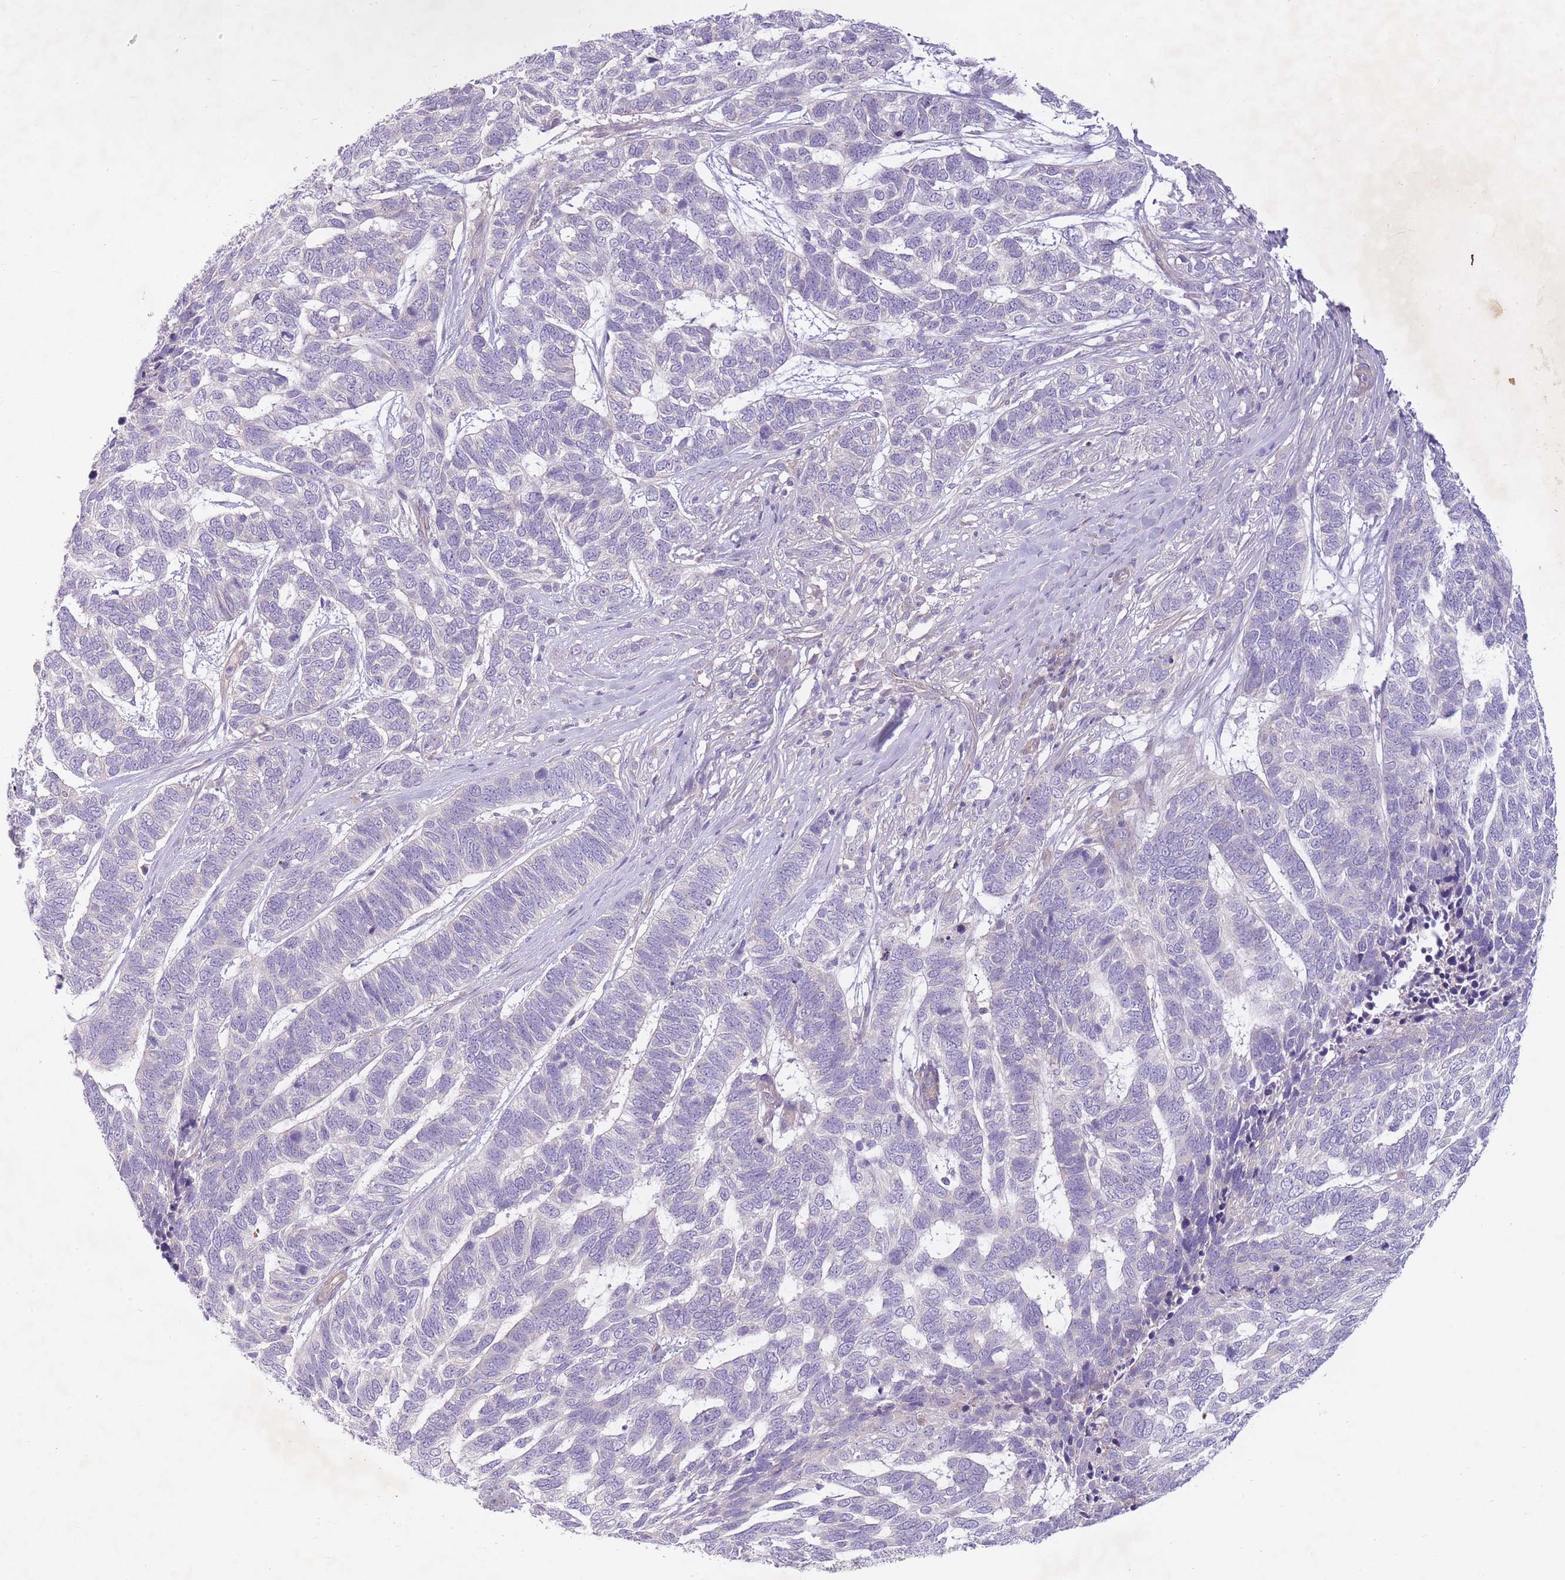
{"staining": {"intensity": "negative", "quantity": "none", "location": "none"}, "tissue": "skin cancer", "cell_type": "Tumor cells", "image_type": "cancer", "snomed": [{"axis": "morphology", "description": "Basal cell carcinoma"}, {"axis": "topography", "description": "Skin"}], "caption": "Basal cell carcinoma (skin) stained for a protein using immunohistochemistry shows no positivity tumor cells.", "gene": "PNPLA5", "patient": {"sex": "female", "age": 65}}